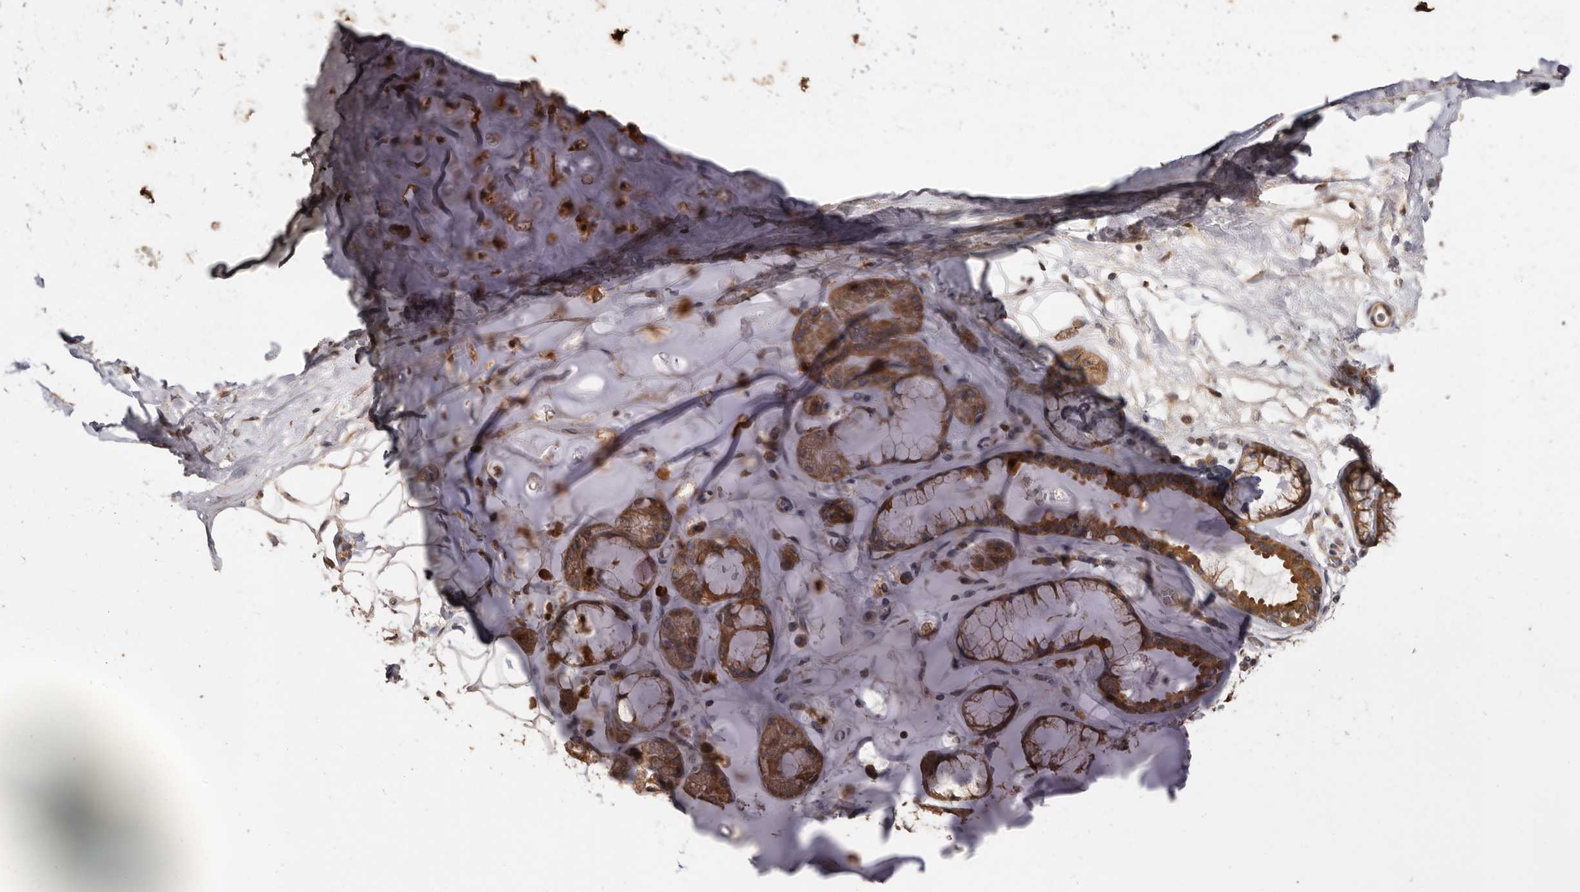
{"staining": {"intensity": "moderate", "quantity": ">75%", "location": "cytoplasmic/membranous"}, "tissue": "adipose tissue", "cell_type": "Adipocytes", "image_type": "normal", "snomed": [{"axis": "morphology", "description": "Normal tissue, NOS"}, {"axis": "topography", "description": "Cartilage tissue"}], "caption": "IHC image of normal adipose tissue stained for a protein (brown), which exhibits medium levels of moderate cytoplasmic/membranous expression in approximately >75% of adipocytes.", "gene": "COQ8B", "patient": {"sex": "female", "age": 63}}